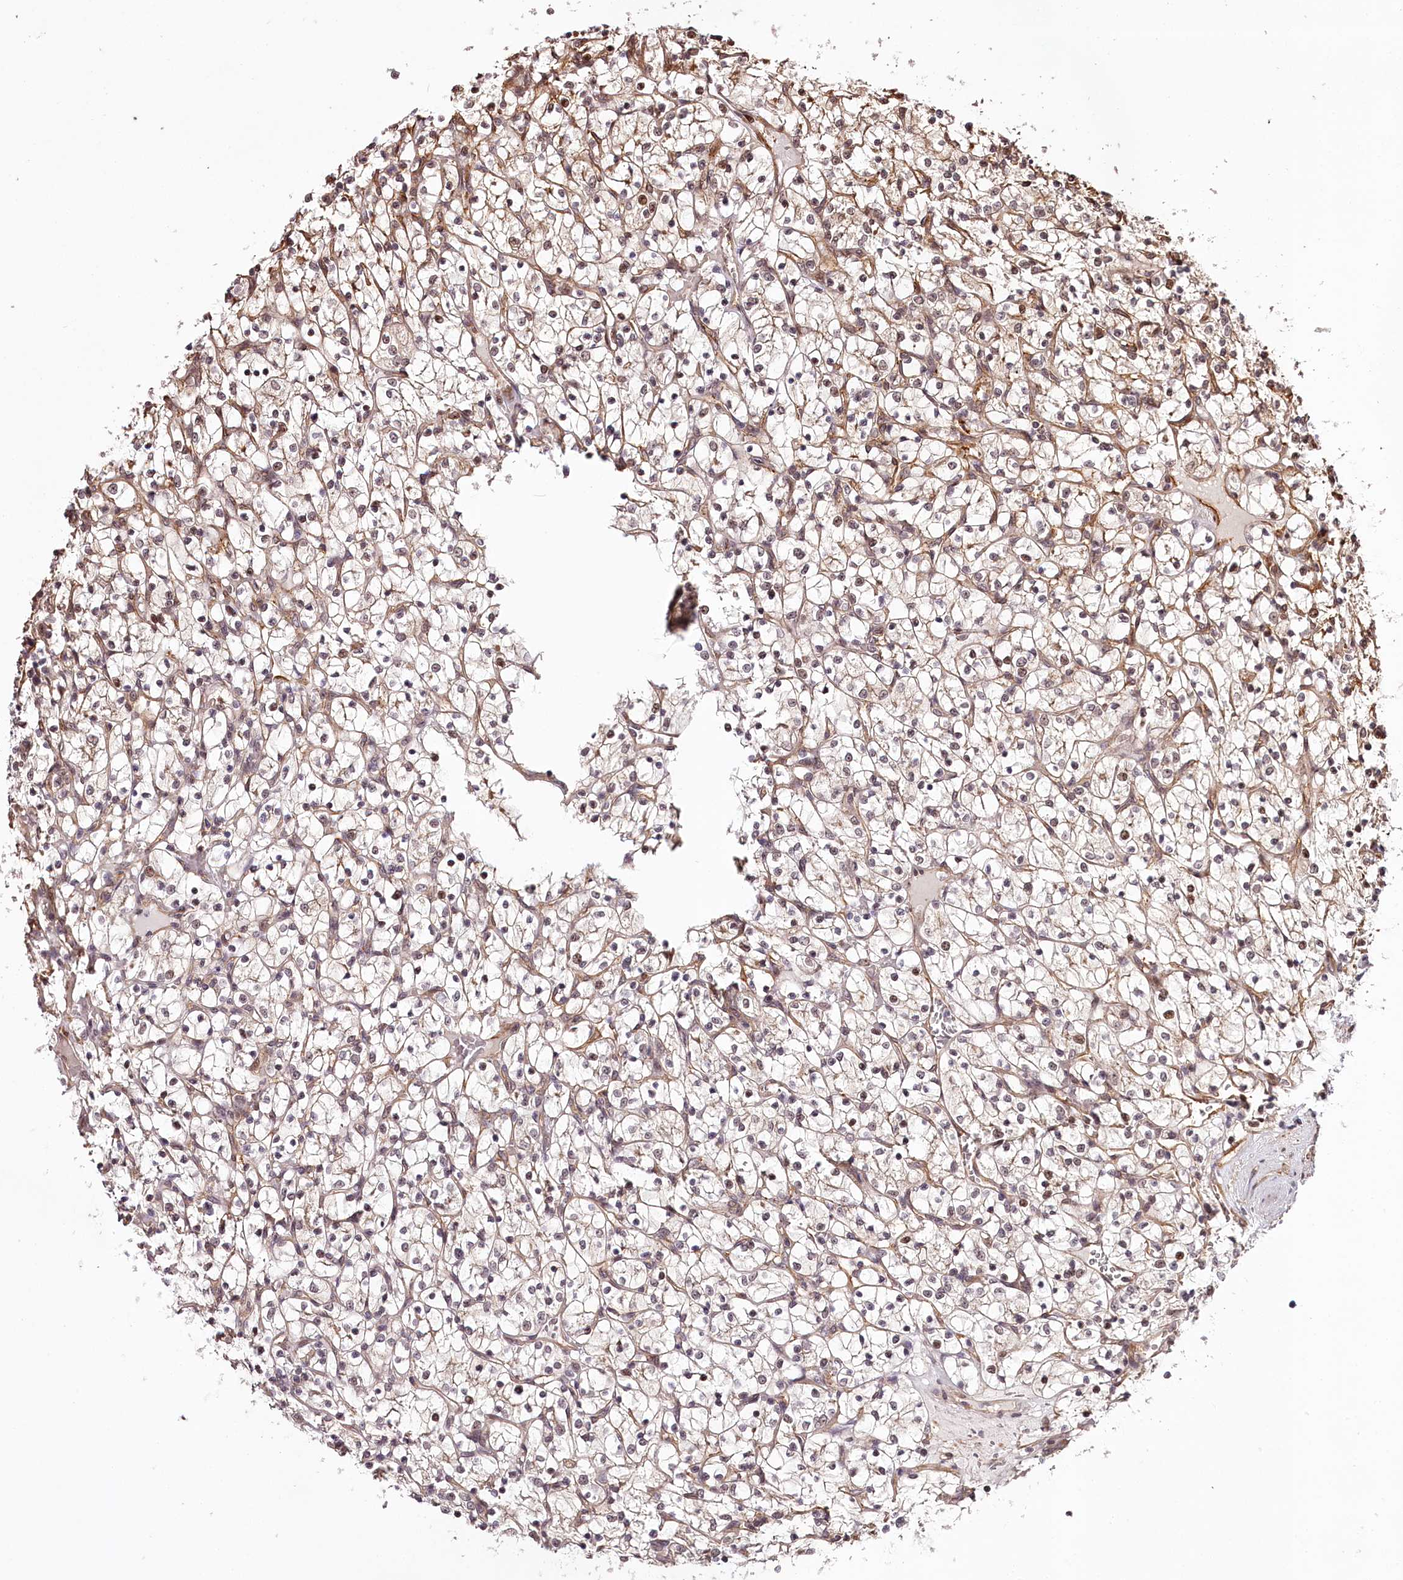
{"staining": {"intensity": "moderate", "quantity": ">75%", "location": "cytoplasmic/membranous,nuclear"}, "tissue": "renal cancer", "cell_type": "Tumor cells", "image_type": "cancer", "snomed": [{"axis": "morphology", "description": "Adenocarcinoma, NOS"}, {"axis": "topography", "description": "Kidney"}], "caption": "Human adenocarcinoma (renal) stained with a brown dye shows moderate cytoplasmic/membranous and nuclear positive expression in approximately >75% of tumor cells.", "gene": "TTC33", "patient": {"sex": "female", "age": 69}}